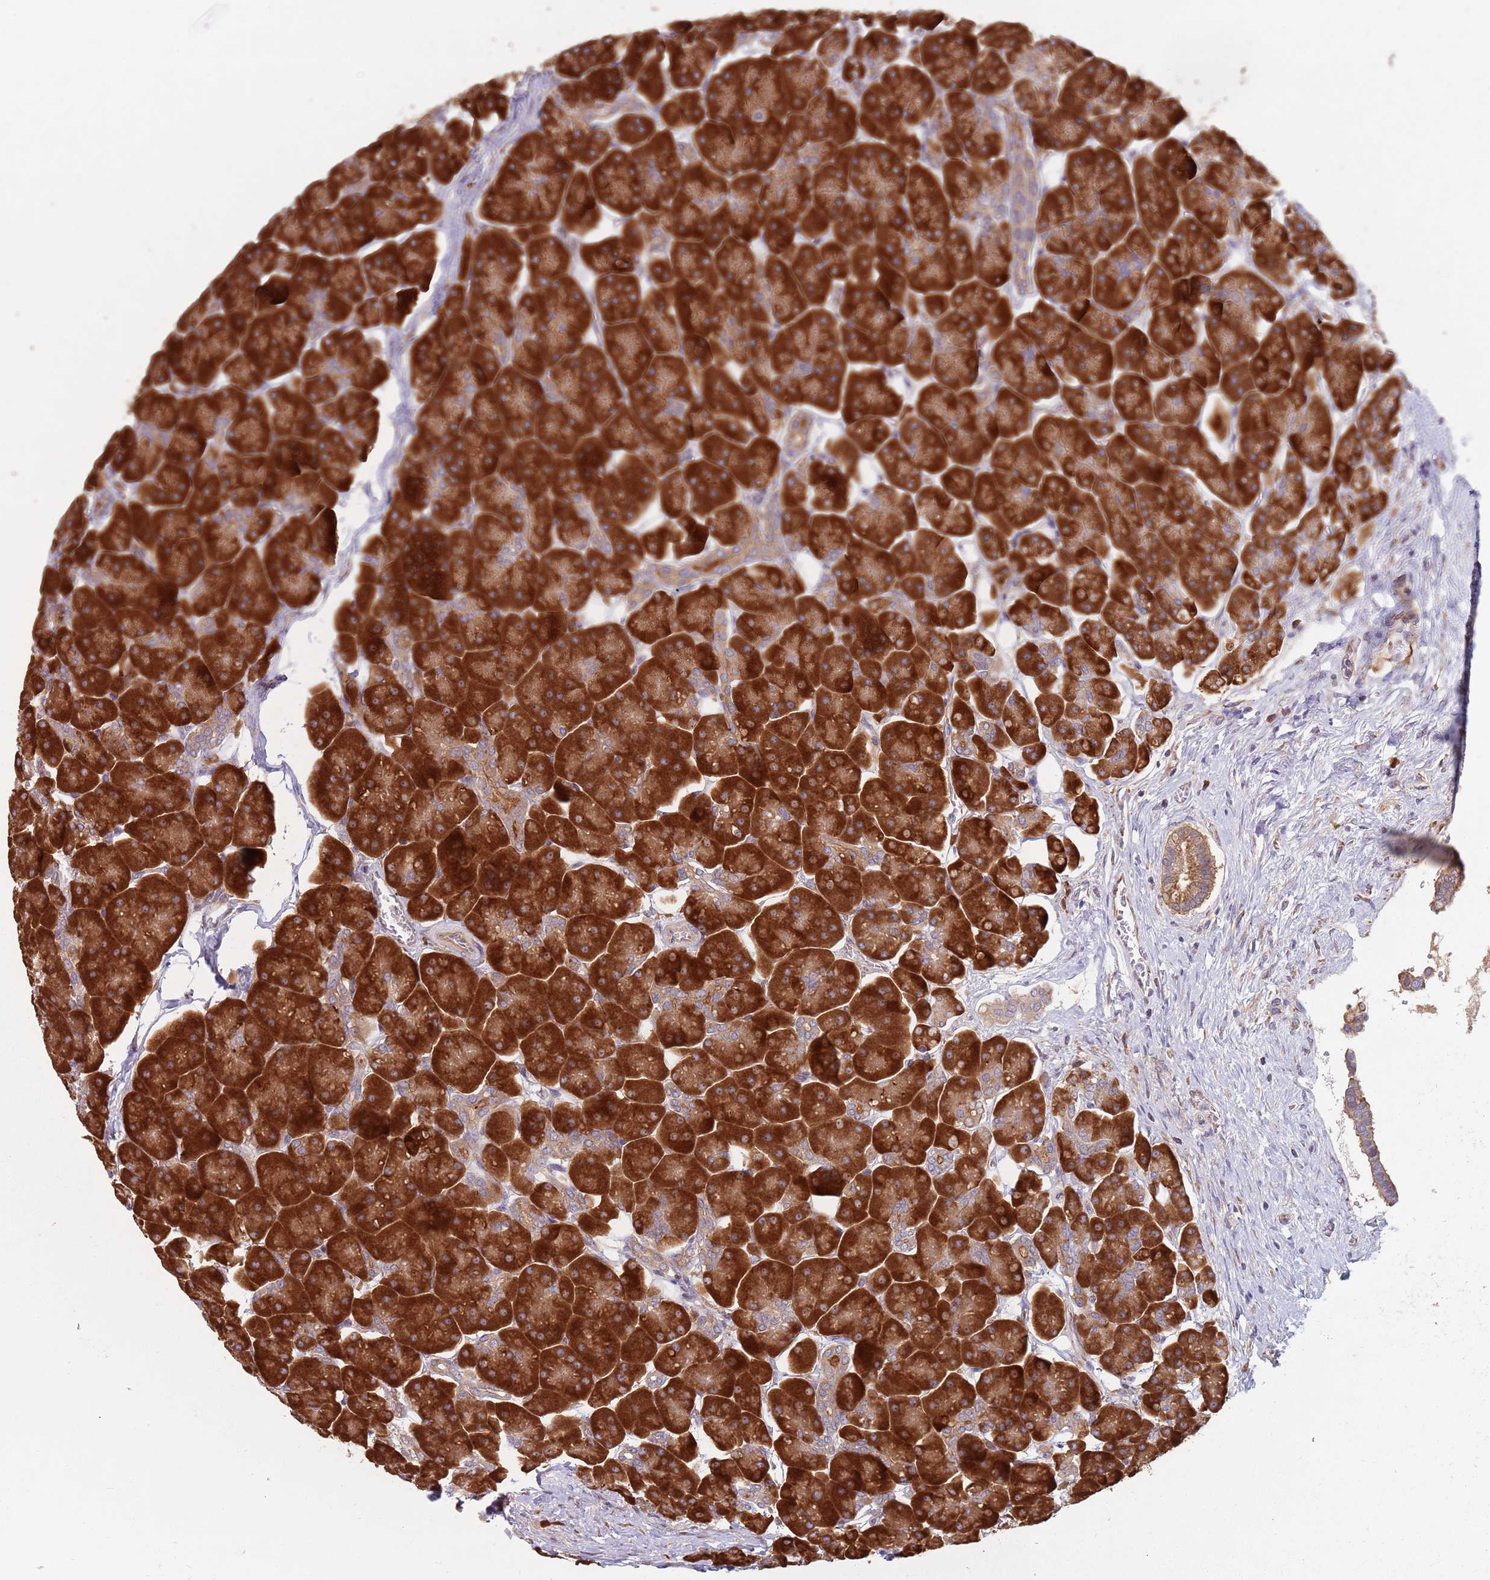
{"staining": {"intensity": "strong", "quantity": ">75%", "location": "cytoplasmic/membranous"}, "tissue": "pancreas", "cell_type": "Exocrine glandular cells", "image_type": "normal", "snomed": [{"axis": "morphology", "description": "Normal tissue, NOS"}, {"axis": "topography", "description": "Pancreas"}], "caption": "Protein expression analysis of benign human pancreas reveals strong cytoplasmic/membranous expression in approximately >75% of exocrine glandular cells. The protein is shown in brown color, while the nuclei are stained blue.", "gene": "RPL17", "patient": {"sex": "male", "age": 66}}